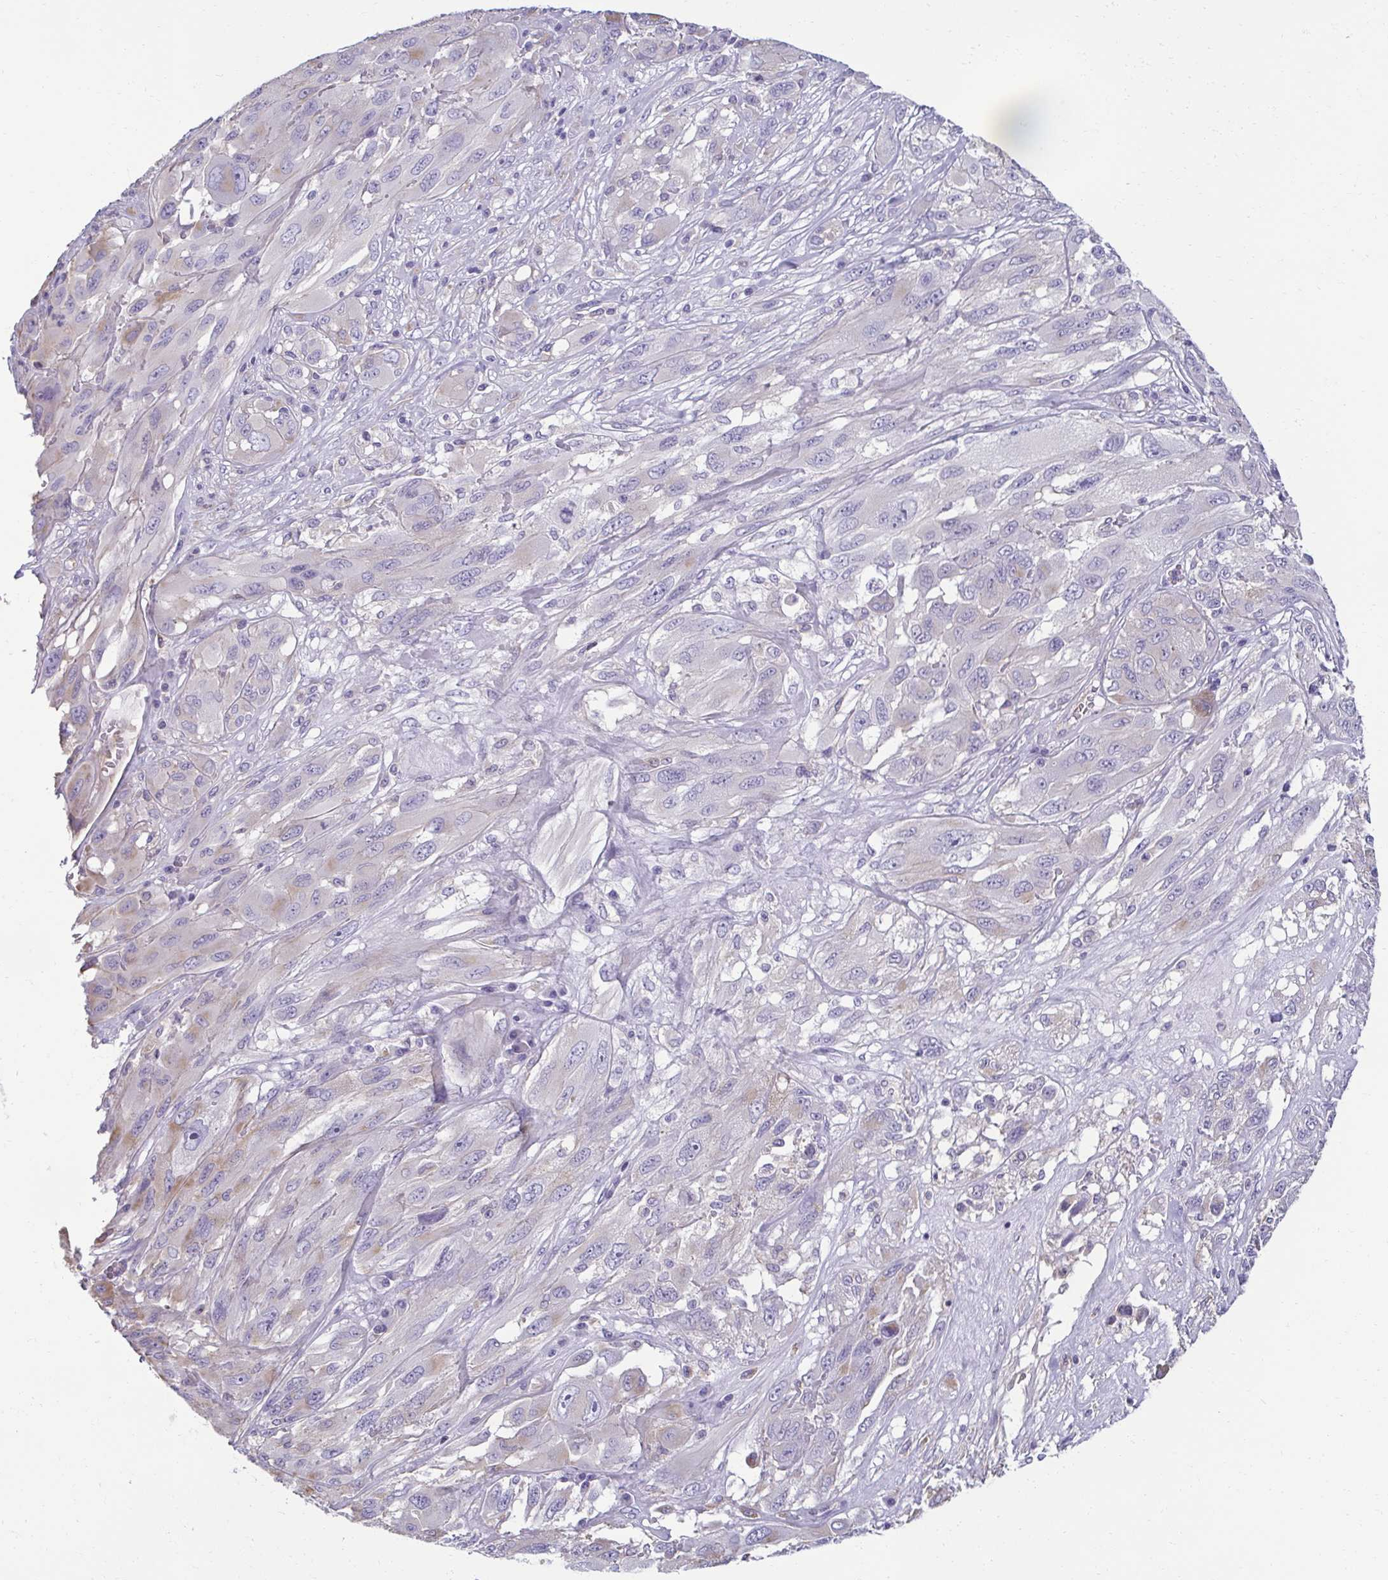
{"staining": {"intensity": "negative", "quantity": "none", "location": "none"}, "tissue": "melanoma", "cell_type": "Tumor cells", "image_type": "cancer", "snomed": [{"axis": "morphology", "description": "Malignant melanoma, NOS"}, {"axis": "topography", "description": "Skin"}], "caption": "A micrograph of malignant melanoma stained for a protein demonstrates no brown staining in tumor cells.", "gene": "PDE2A", "patient": {"sex": "female", "age": 91}}